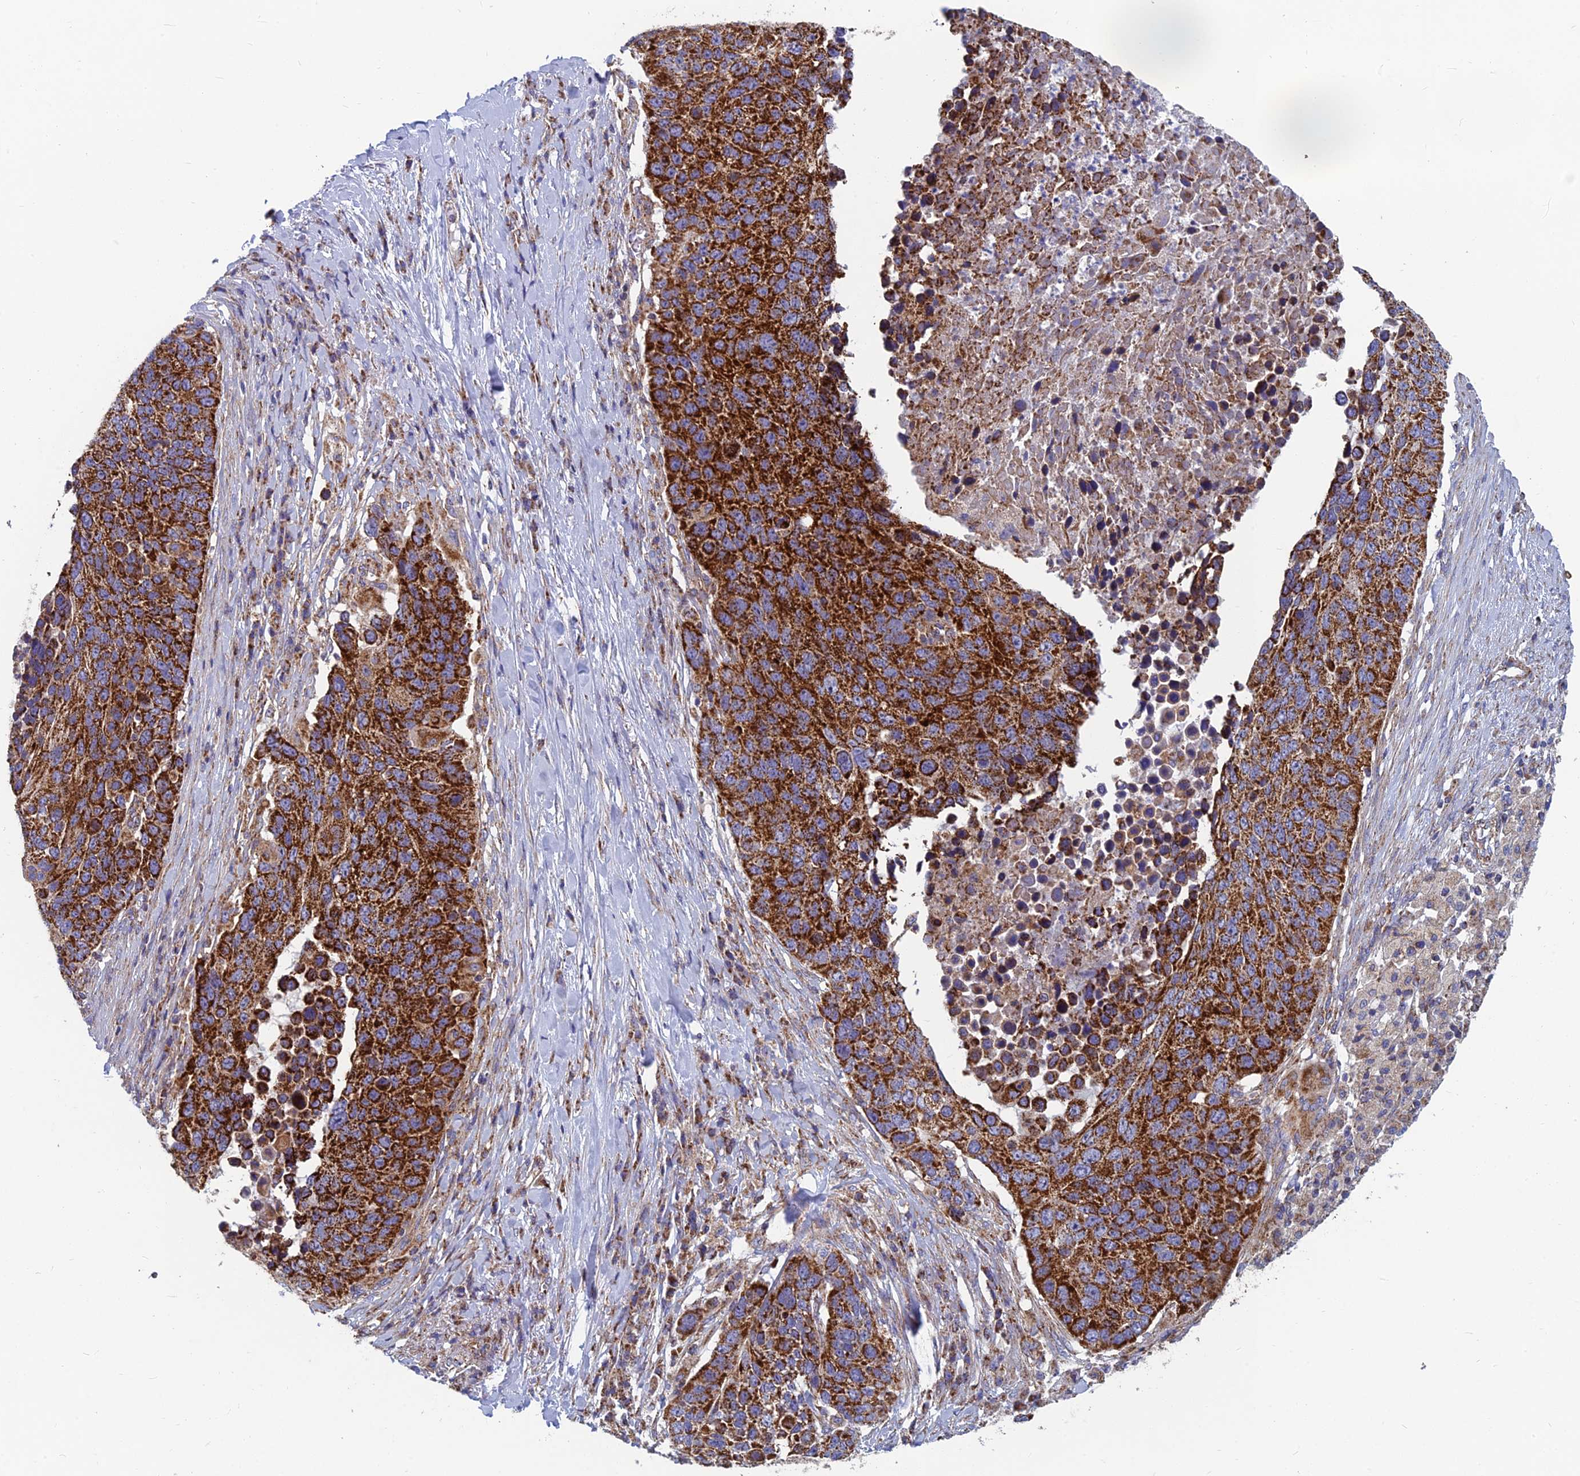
{"staining": {"intensity": "strong", "quantity": ">75%", "location": "cytoplasmic/membranous"}, "tissue": "lung cancer", "cell_type": "Tumor cells", "image_type": "cancer", "snomed": [{"axis": "morphology", "description": "Normal tissue, NOS"}, {"axis": "morphology", "description": "Squamous cell carcinoma, NOS"}, {"axis": "topography", "description": "Lymph node"}, {"axis": "topography", "description": "Lung"}], "caption": "Brown immunohistochemical staining in human squamous cell carcinoma (lung) exhibits strong cytoplasmic/membranous positivity in about >75% of tumor cells. Using DAB (brown) and hematoxylin (blue) stains, captured at high magnification using brightfield microscopy.", "gene": "MRPS9", "patient": {"sex": "male", "age": 66}}